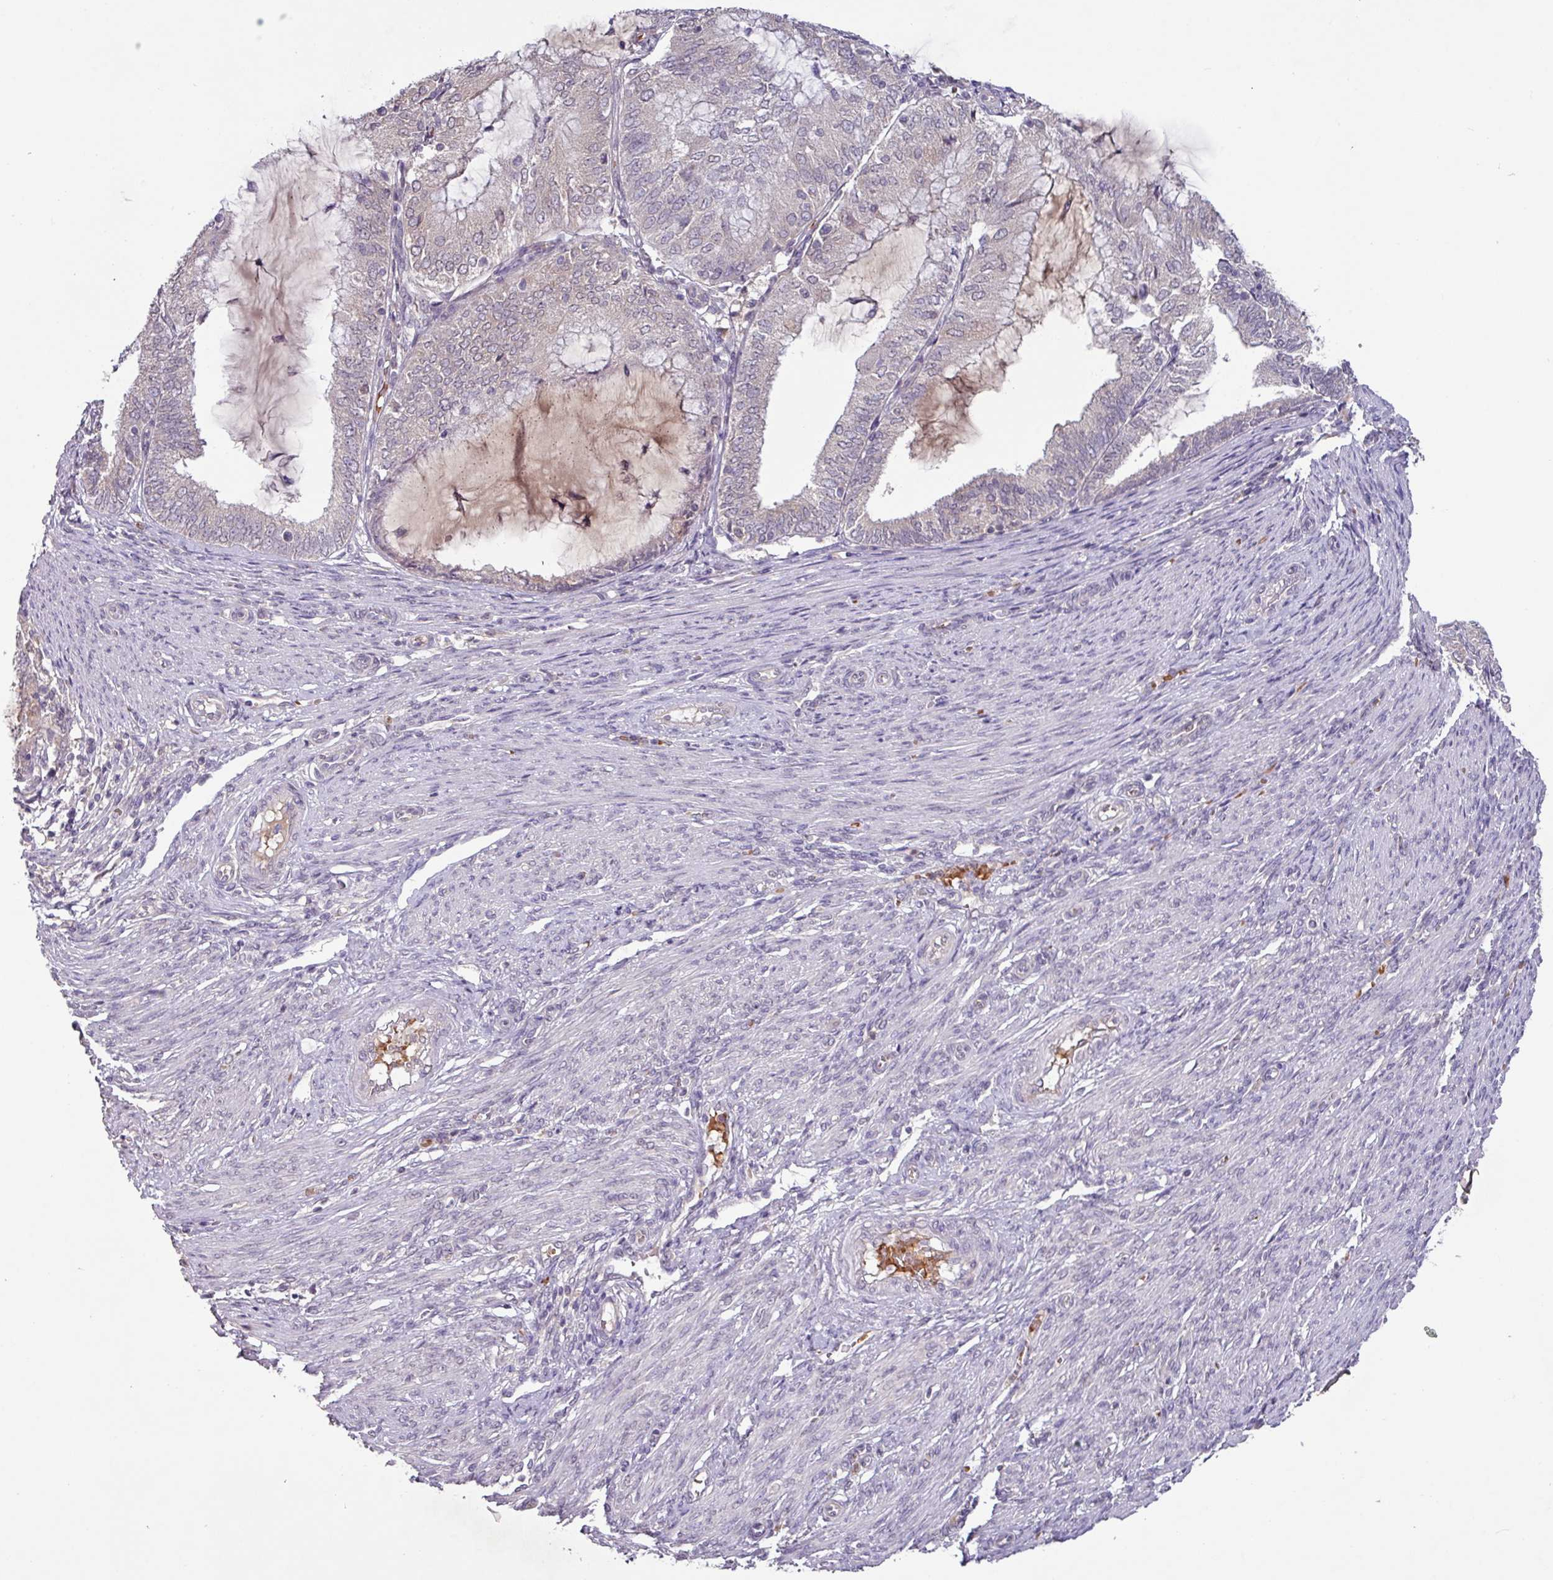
{"staining": {"intensity": "negative", "quantity": "none", "location": "none"}, "tissue": "endometrial cancer", "cell_type": "Tumor cells", "image_type": "cancer", "snomed": [{"axis": "morphology", "description": "Adenocarcinoma, NOS"}, {"axis": "topography", "description": "Endometrium"}], "caption": "This is a photomicrograph of immunohistochemistry (IHC) staining of adenocarcinoma (endometrial), which shows no staining in tumor cells.", "gene": "SLC5A10", "patient": {"sex": "female", "age": 81}}